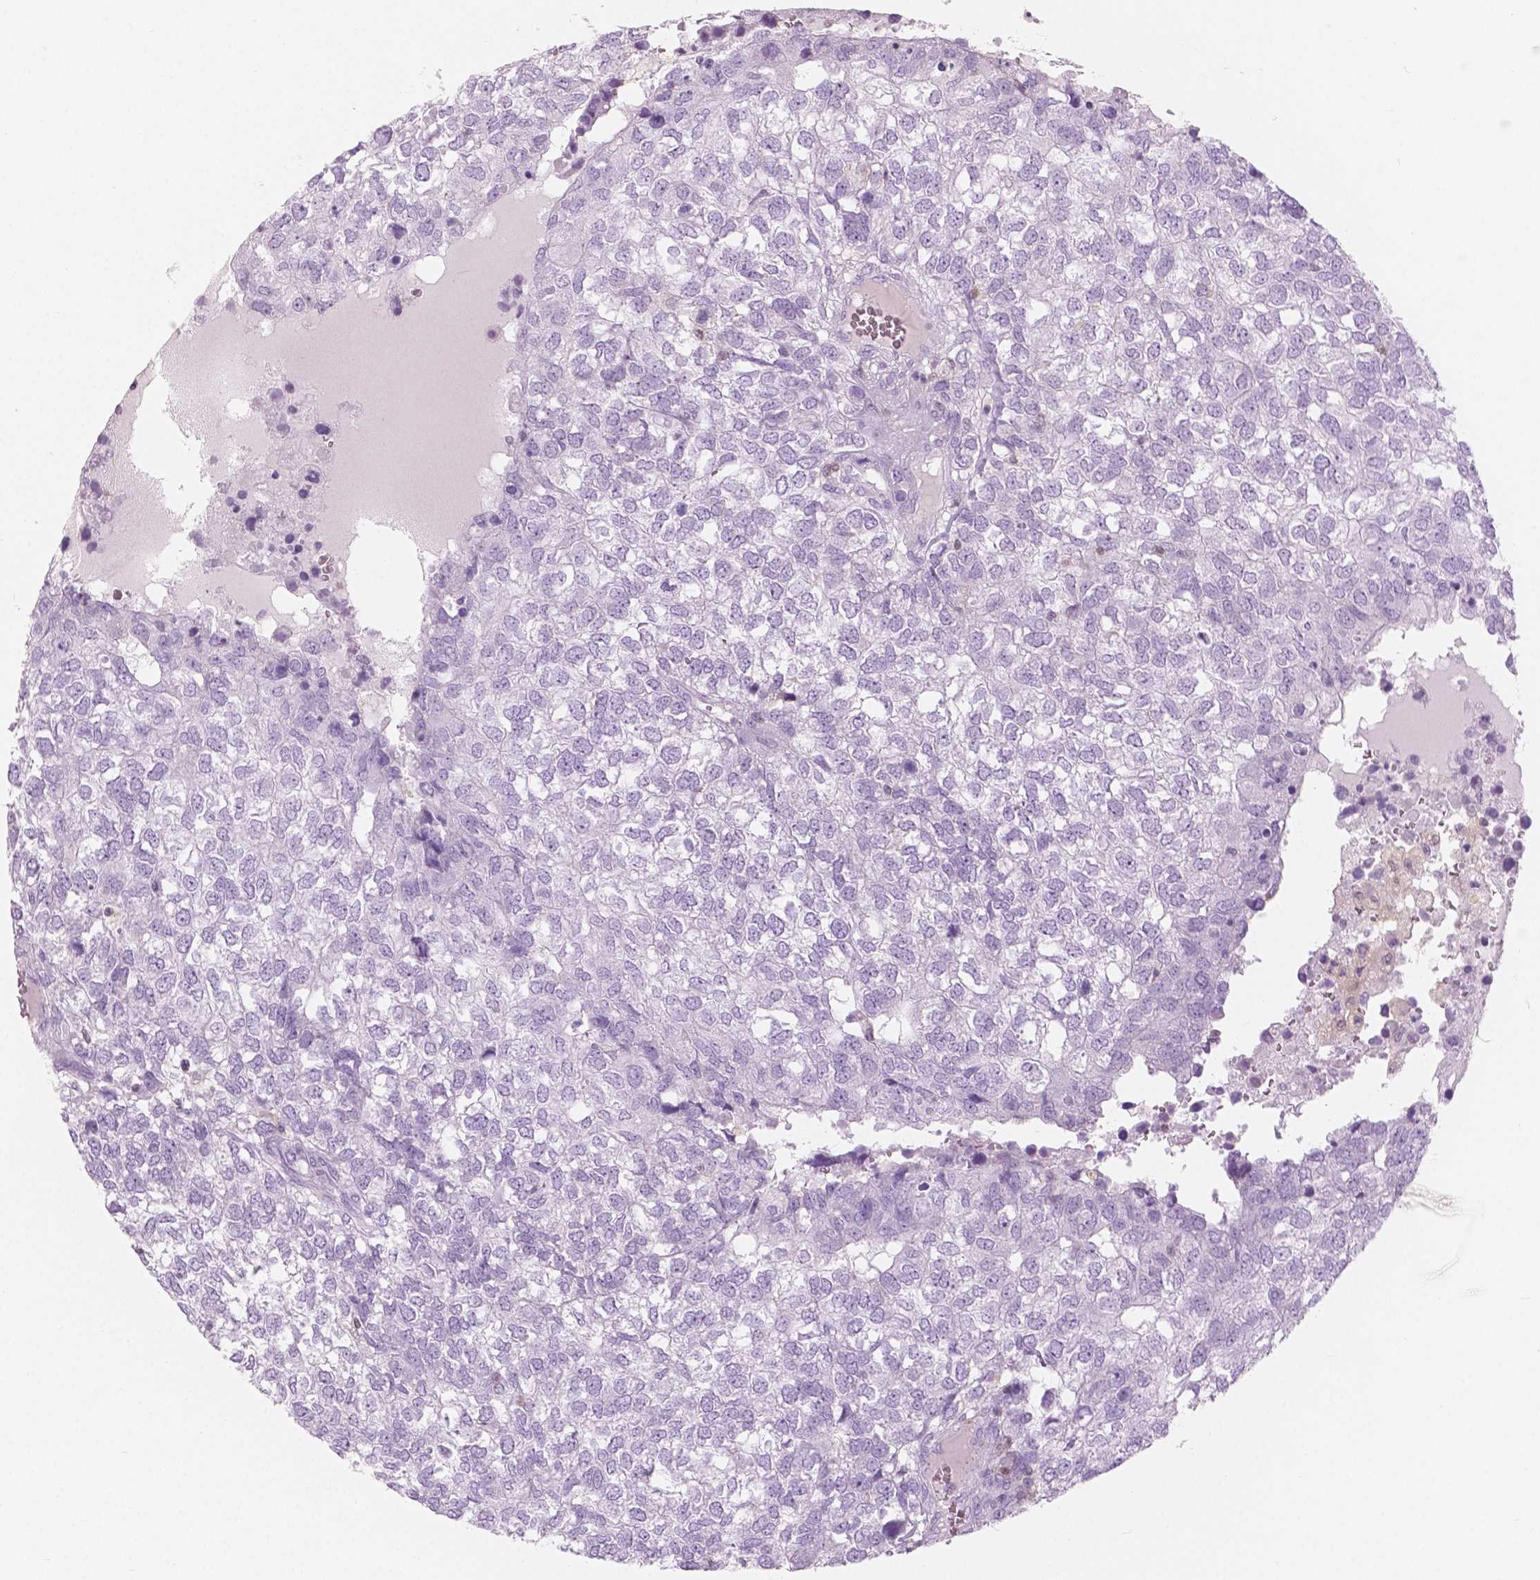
{"staining": {"intensity": "negative", "quantity": "none", "location": "none"}, "tissue": "breast cancer", "cell_type": "Tumor cells", "image_type": "cancer", "snomed": [{"axis": "morphology", "description": "Duct carcinoma"}, {"axis": "topography", "description": "Breast"}], "caption": "The photomicrograph displays no significant expression in tumor cells of infiltrating ductal carcinoma (breast). (Stains: DAB IHC with hematoxylin counter stain, Microscopy: brightfield microscopy at high magnification).", "gene": "GALM", "patient": {"sex": "female", "age": 30}}